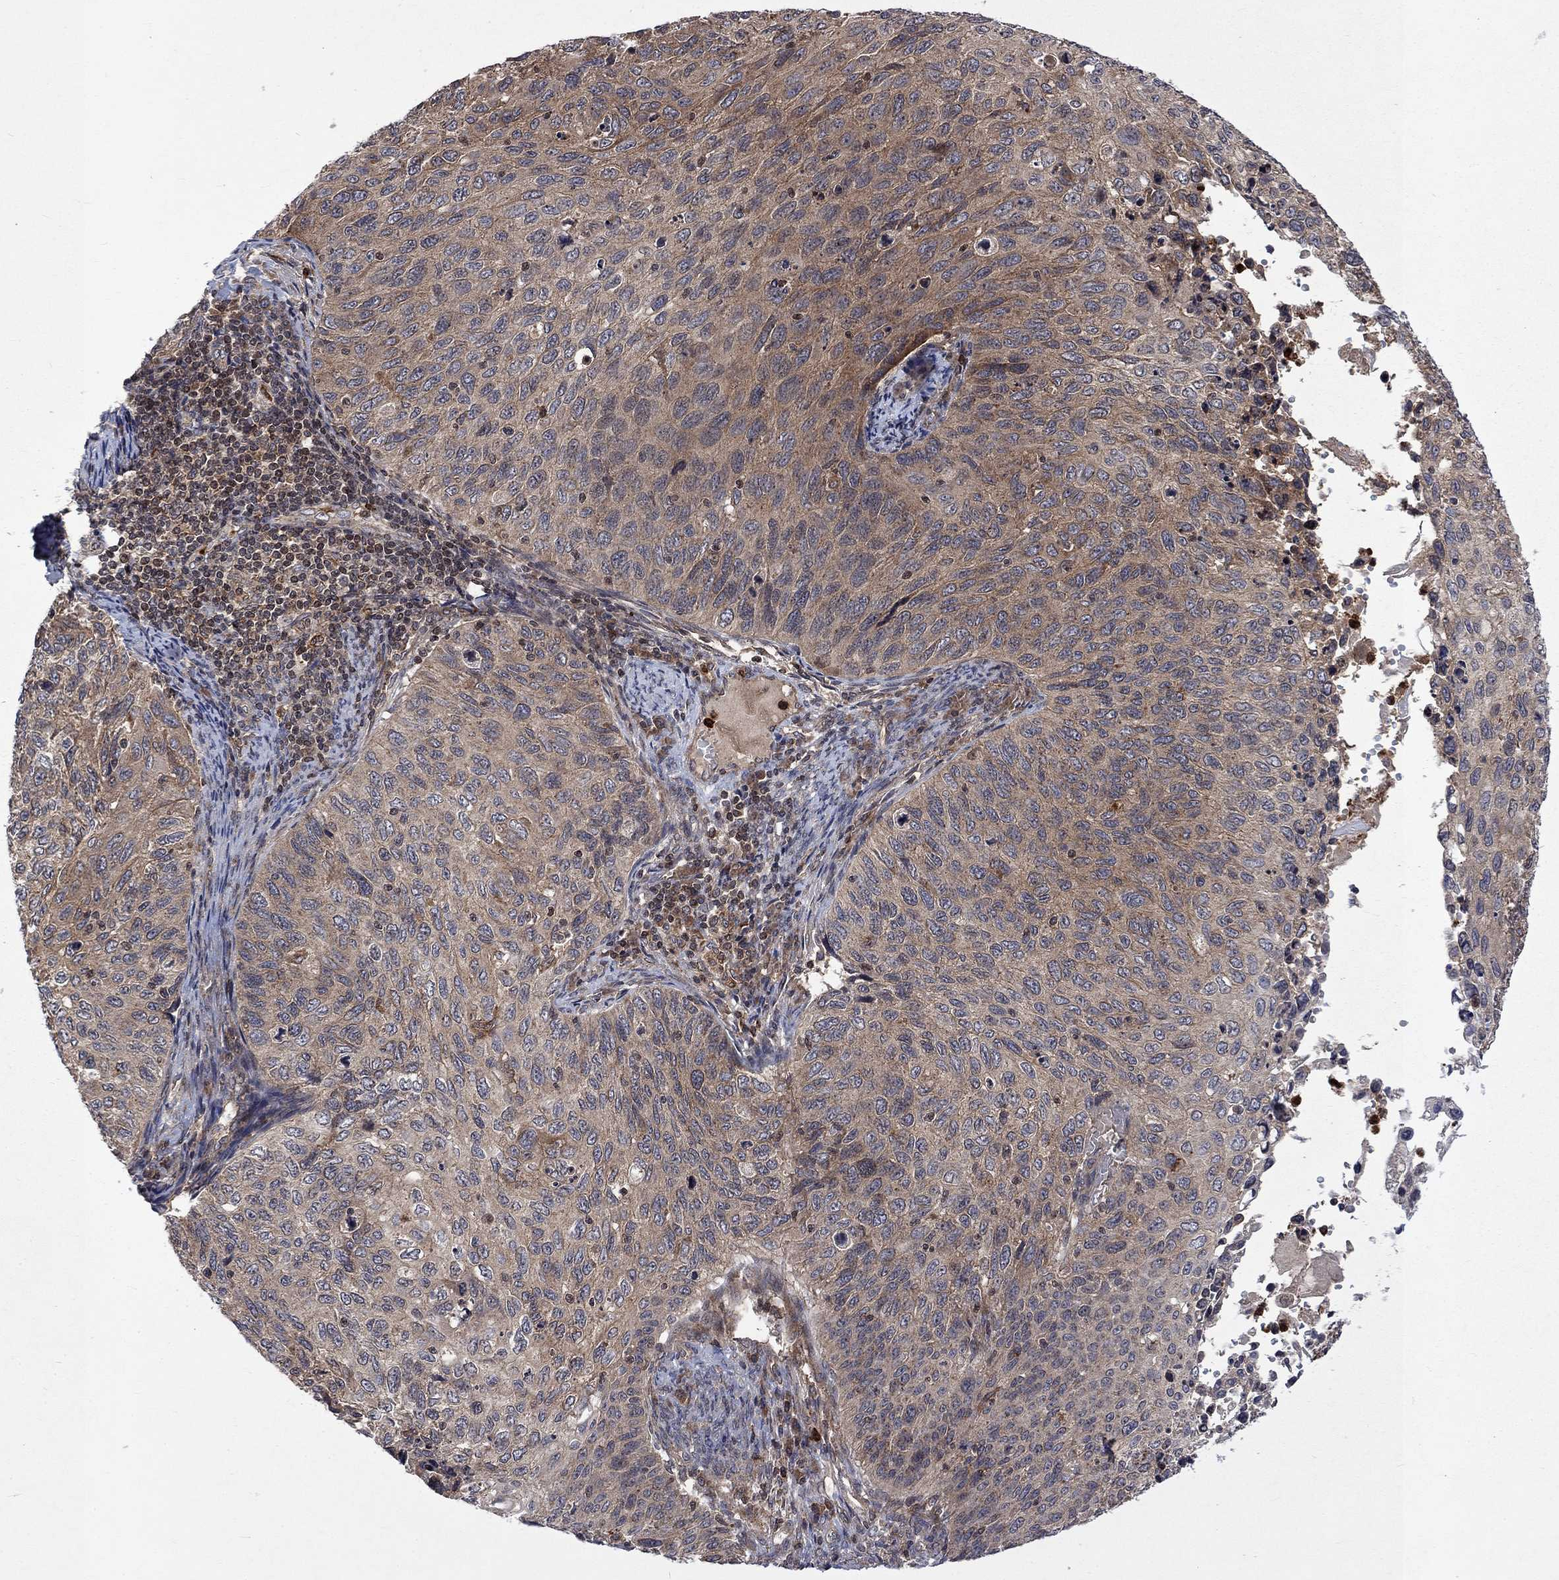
{"staining": {"intensity": "weak", "quantity": "<25%", "location": "cytoplasmic/membranous"}, "tissue": "cervical cancer", "cell_type": "Tumor cells", "image_type": "cancer", "snomed": [{"axis": "morphology", "description": "Squamous cell carcinoma, NOS"}, {"axis": "topography", "description": "Cervix"}], "caption": "A histopathology image of cervical cancer stained for a protein demonstrates no brown staining in tumor cells.", "gene": "TMEM33", "patient": {"sex": "female", "age": 70}}